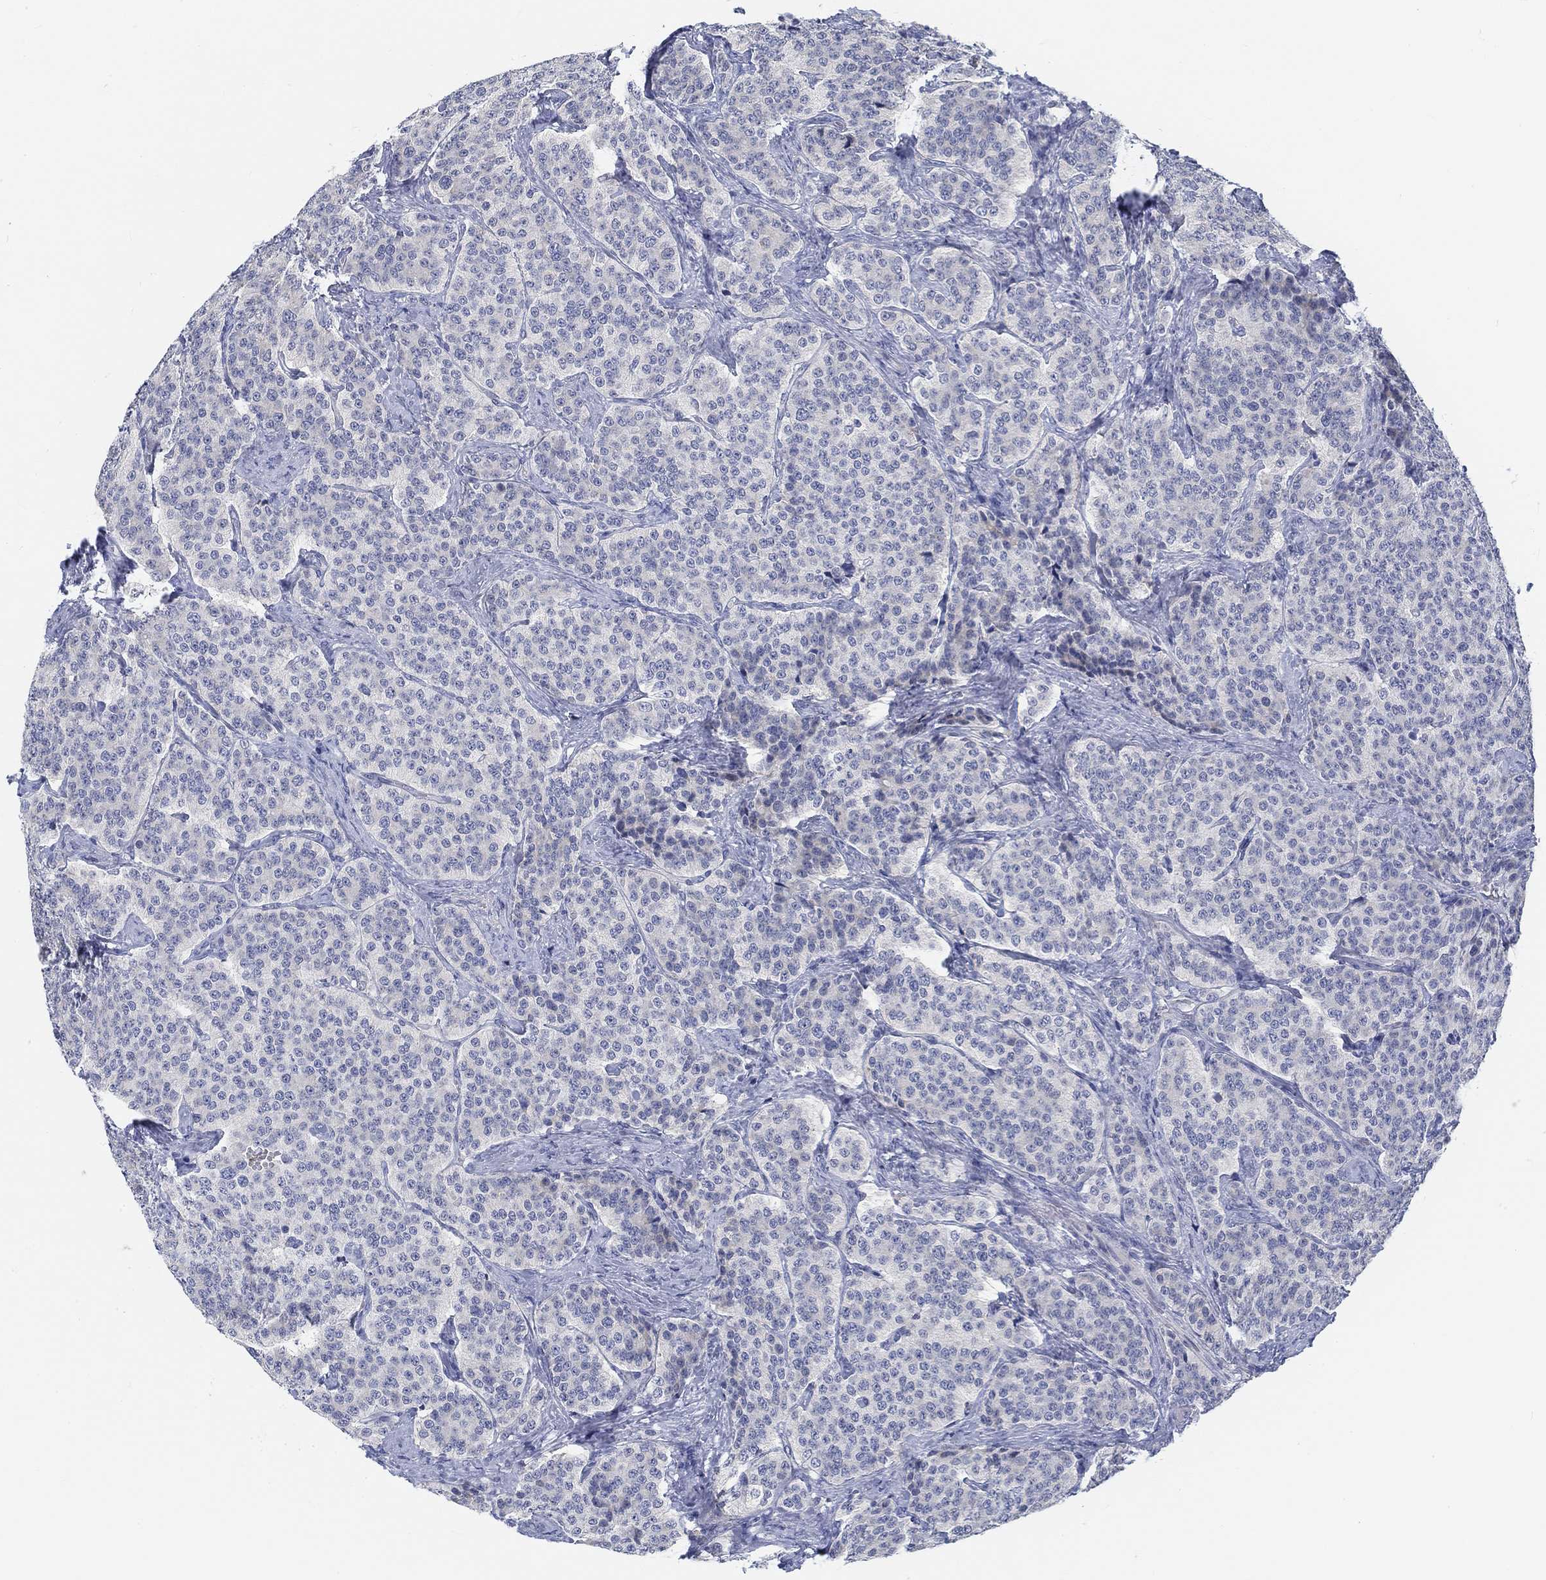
{"staining": {"intensity": "negative", "quantity": "none", "location": "none"}, "tissue": "carcinoid", "cell_type": "Tumor cells", "image_type": "cancer", "snomed": [{"axis": "morphology", "description": "Carcinoid, malignant, NOS"}, {"axis": "topography", "description": "Small intestine"}], "caption": "IHC photomicrograph of human carcinoid stained for a protein (brown), which exhibits no positivity in tumor cells. Nuclei are stained in blue.", "gene": "SNTG2", "patient": {"sex": "female", "age": 58}}